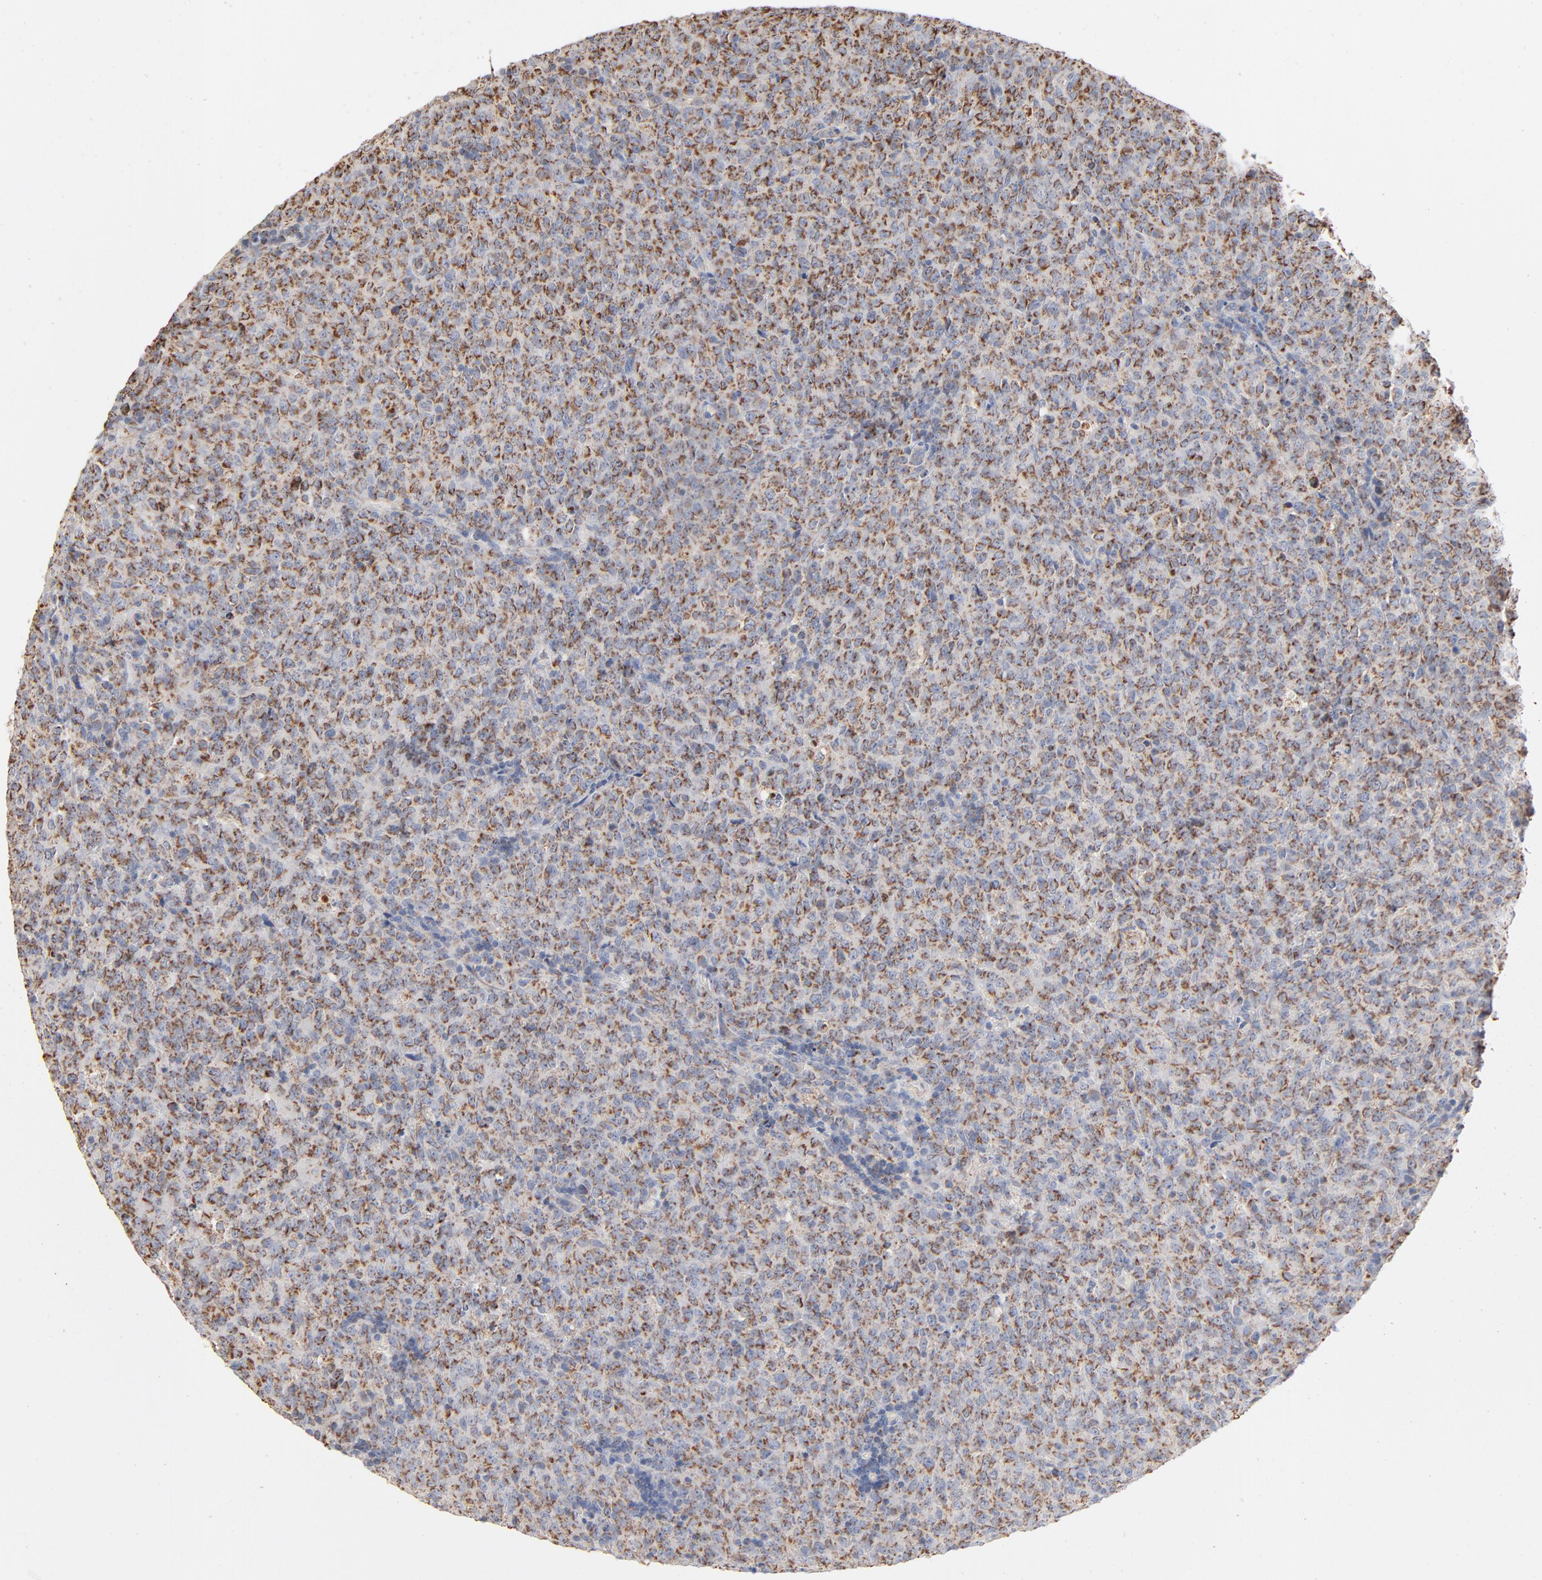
{"staining": {"intensity": "strong", "quantity": ">75%", "location": "cytoplasmic/membranous"}, "tissue": "lymphoma", "cell_type": "Tumor cells", "image_type": "cancer", "snomed": [{"axis": "morphology", "description": "Malignant lymphoma, non-Hodgkin's type, High grade"}, {"axis": "topography", "description": "Tonsil"}], "caption": "Immunohistochemical staining of high-grade malignant lymphoma, non-Hodgkin's type exhibits high levels of strong cytoplasmic/membranous protein staining in about >75% of tumor cells.", "gene": "UQCRC1", "patient": {"sex": "female", "age": 36}}